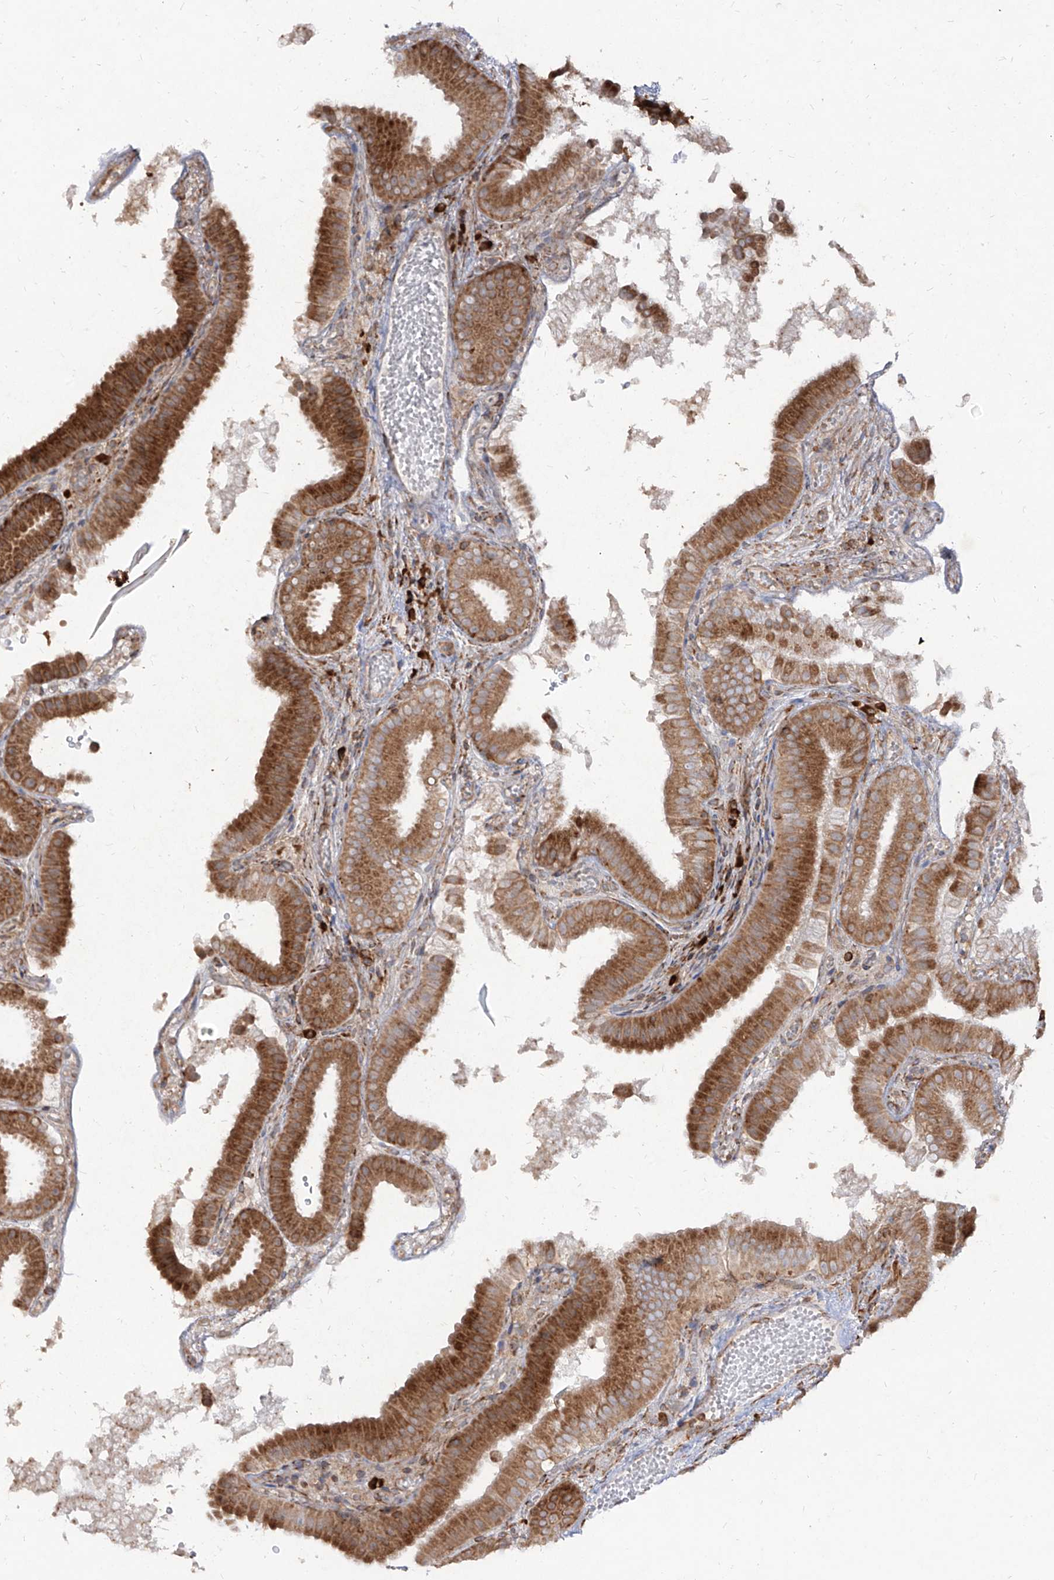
{"staining": {"intensity": "strong", "quantity": ">75%", "location": "cytoplasmic/membranous"}, "tissue": "gallbladder", "cell_type": "Glandular cells", "image_type": "normal", "snomed": [{"axis": "morphology", "description": "Normal tissue, NOS"}, {"axis": "topography", "description": "Gallbladder"}], "caption": "Gallbladder stained with DAB (3,3'-diaminobenzidine) immunohistochemistry shows high levels of strong cytoplasmic/membranous expression in about >75% of glandular cells. Using DAB (3,3'-diaminobenzidine) (brown) and hematoxylin (blue) stains, captured at high magnification using brightfield microscopy.", "gene": "RPS25", "patient": {"sex": "female", "age": 30}}